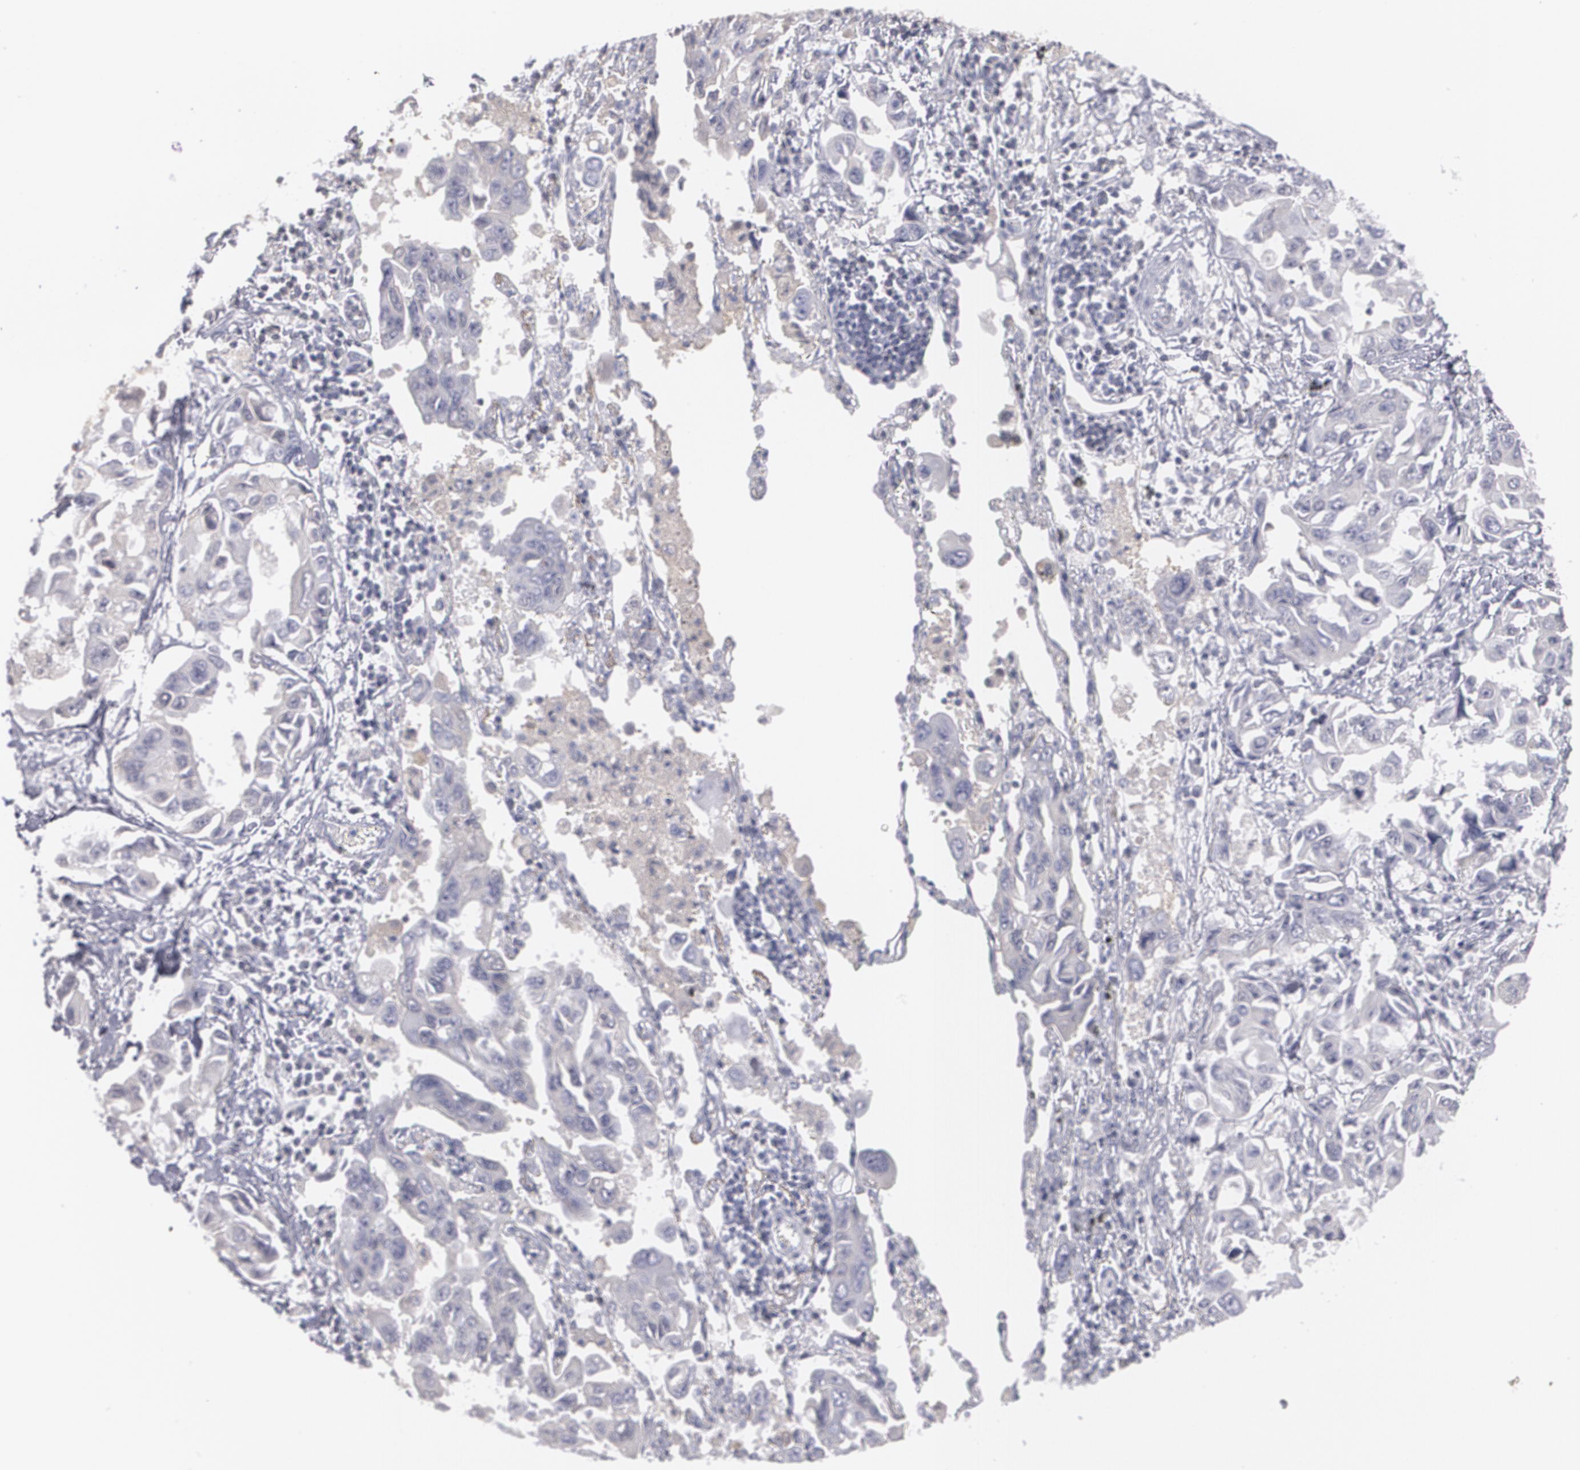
{"staining": {"intensity": "negative", "quantity": "none", "location": "none"}, "tissue": "lung cancer", "cell_type": "Tumor cells", "image_type": "cancer", "snomed": [{"axis": "morphology", "description": "Adenocarcinoma, NOS"}, {"axis": "topography", "description": "Lung"}], "caption": "The IHC image has no significant positivity in tumor cells of adenocarcinoma (lung) tissue.", "gene": "SERPINA1", "patient": {"sex": "male", "age": 64}}